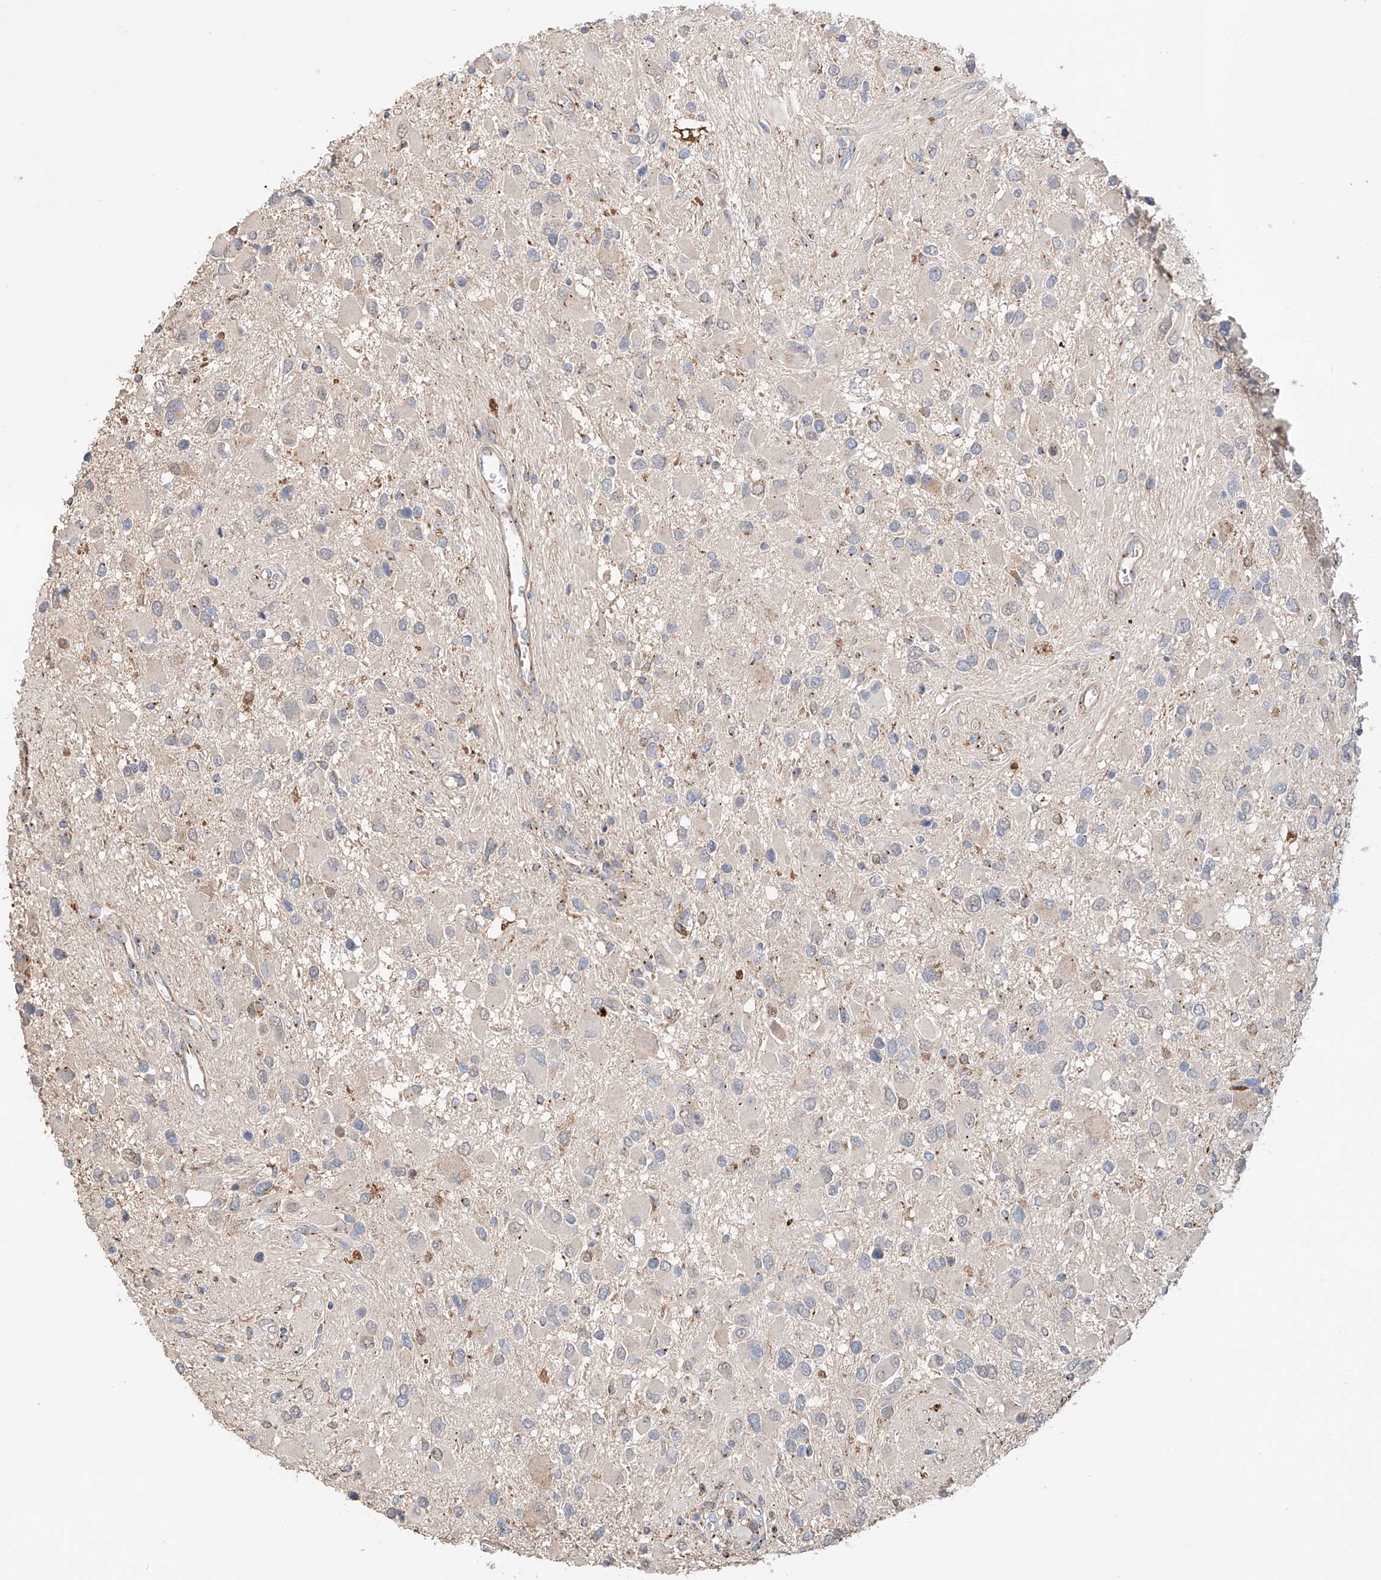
{"staining": {"intensity": "negative", "quantity": "none", "location": "none"}, "tissue": "glioma", "cell_type": "Tumor cells", "image_type": "cancer", "snomed": [{"axis": "morphology", "description": "Glioma, malignant, High grade"}, {"axis": "topography", "description": "Brain"}], "caption": "Photomicrograph shows no protein expression in tumor cells of glioma tissue.", "gene": "MOSPD1", "patient": {"sex": "male", "age": 53}}